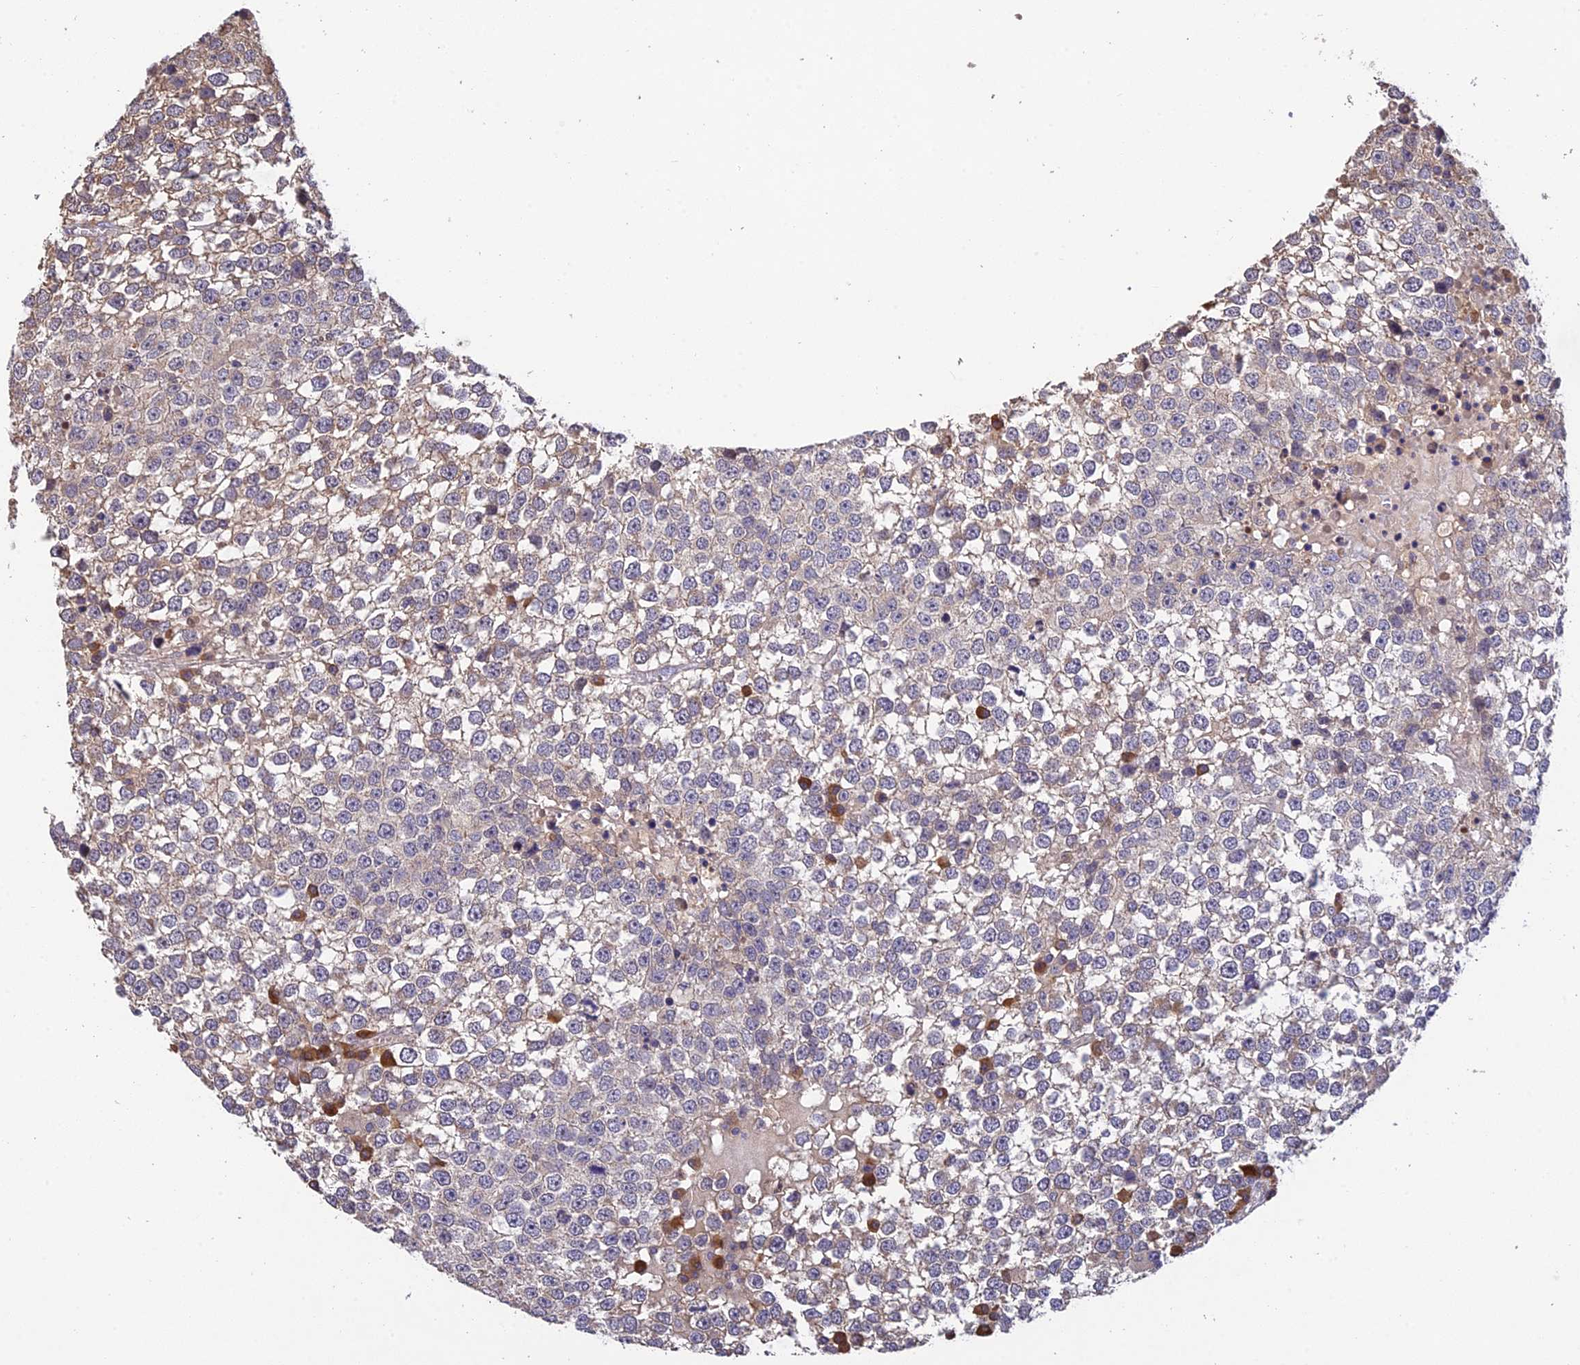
{"staining": {"intensity": "weak", "quantity": "<25%", "location": "cytoplasmic/membranous"}, "tissue": "testis cancer", "cell_type": "Tumor cells", "image_type": "cancer", "snomed": [{"axis": "morphology", "description": "Seminoma, NOS"}, {"axis": "topography", "description": "Testis"}], "caption": "This histopathology image is of testis cancer (seminoma) stained with immunohistochemistry (IHC) to label a protein in brown with the nuclei are counter-stained blue. There is no staining in tumor cells.", "gene": "DENND5B", "patient": {"sex": "male", "age": 65}}